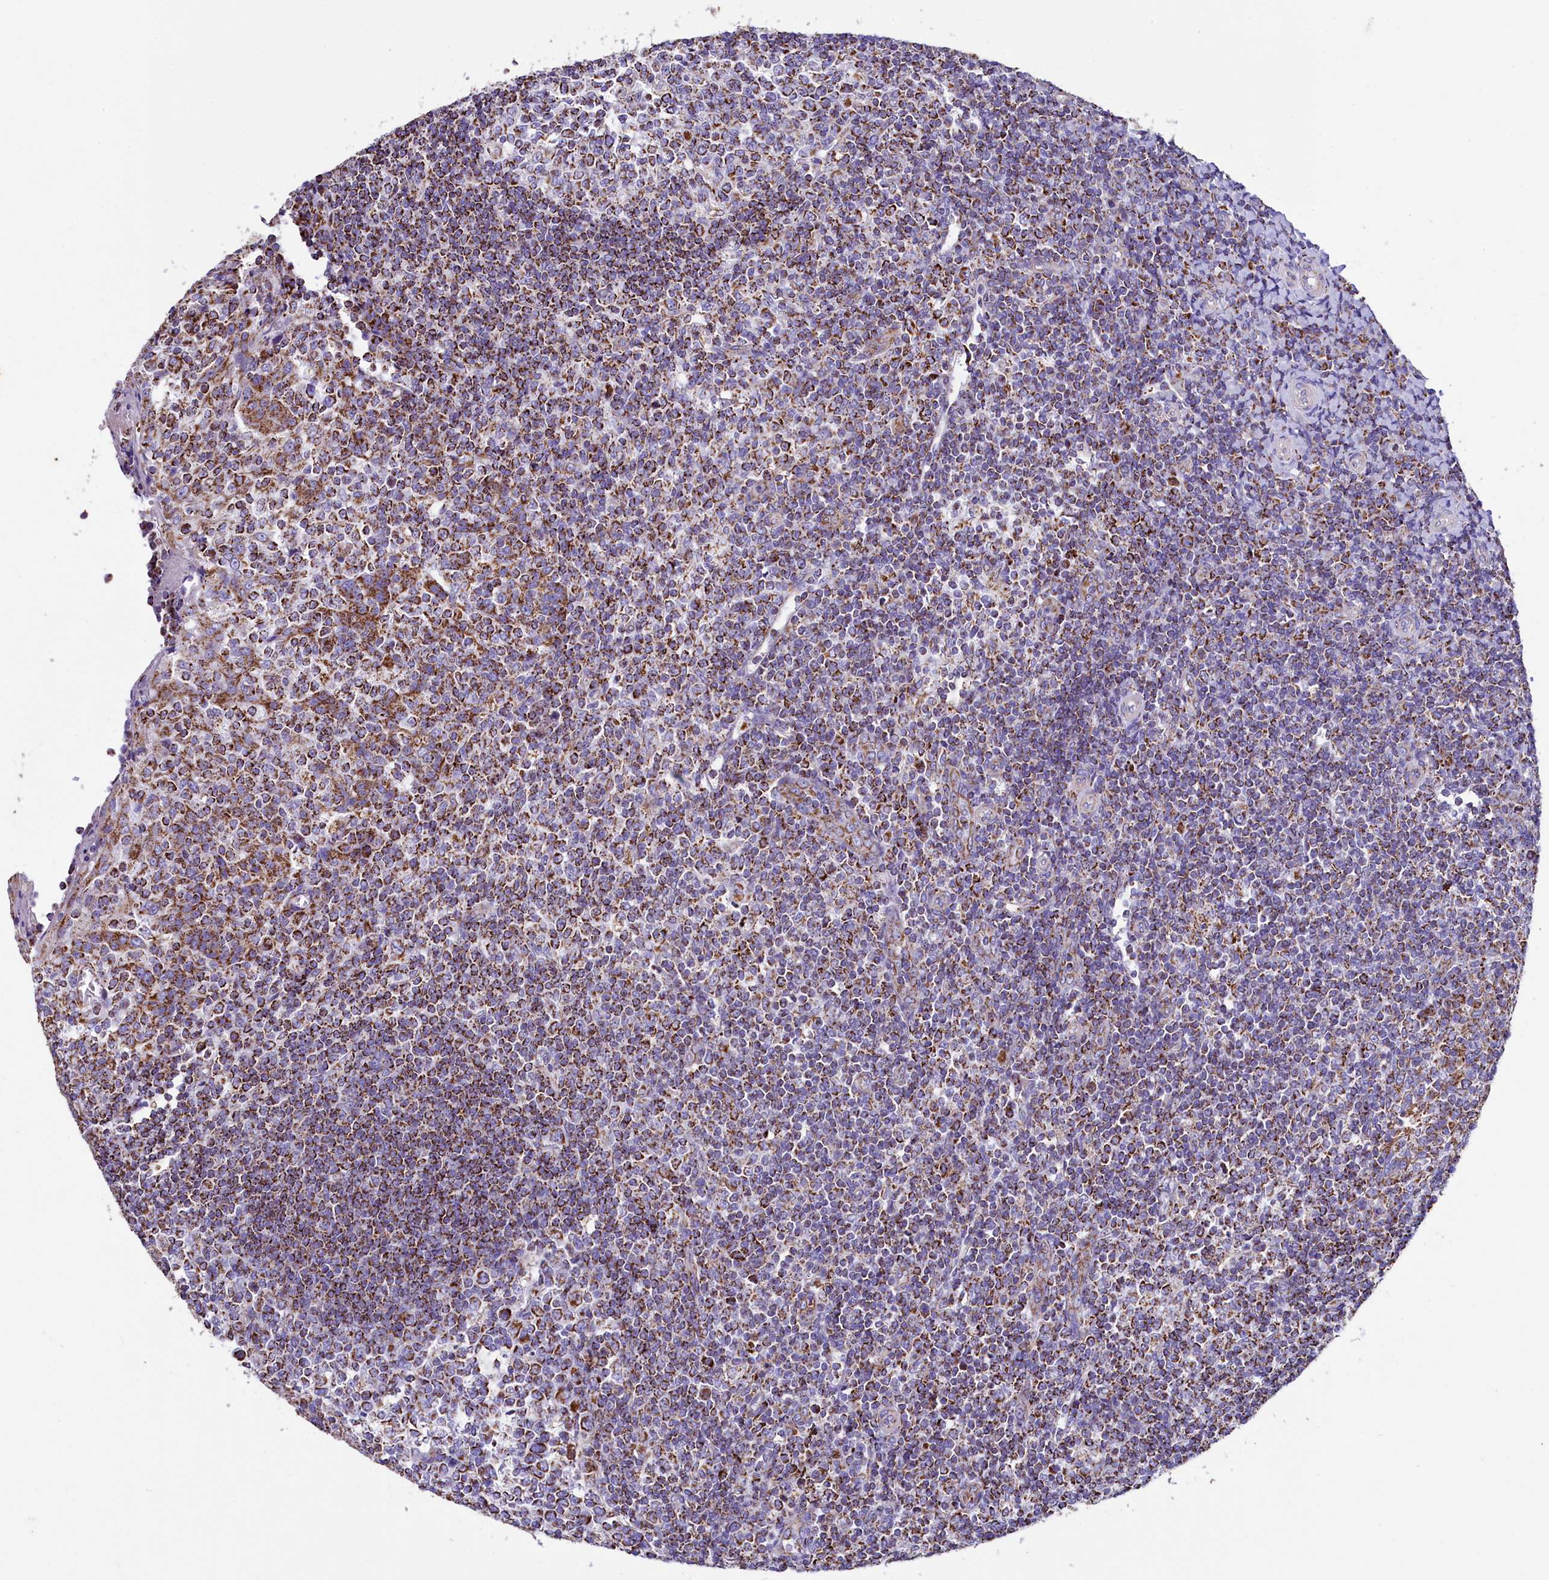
{"staining": {"intensity": "moderate", "quantity": ">75%", "location": "cytoplasmic/membranous"}, "tissue": "tonsil", "cell_type": "Germinal center cells", "image_type": "normal", "snomed": [{"axis": "morphology", "description": "Normal tissue, NOS"}, {"axis": "topography", "description": "Tonsil"}], "caption": "Immunohistochemical staining of unremarkable tonsil shows medium levels of moderate cytoplasmic/membranous positivity in about >75% of germinal center cells.", "gene": "IDH3A", "patient": {"sex": "female", "age": 19}}